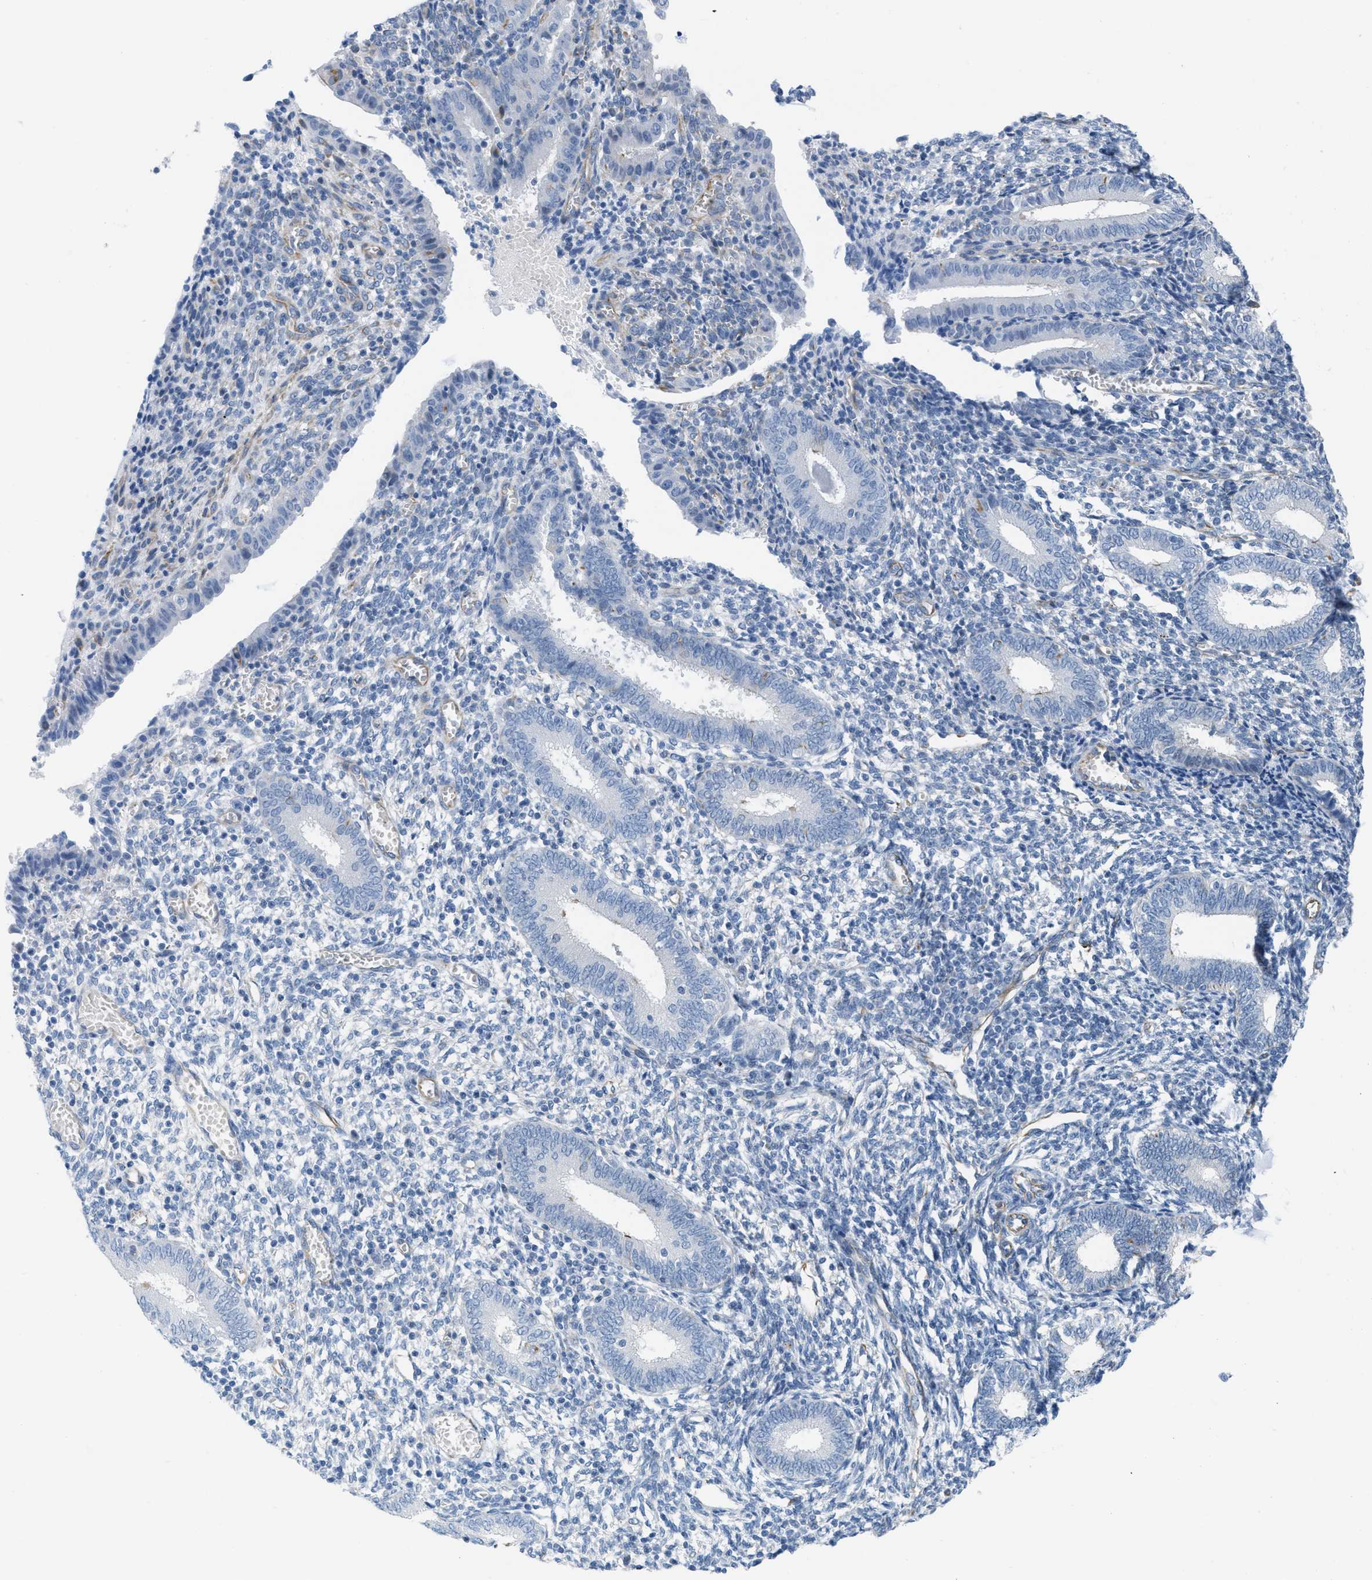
{"staining": {"intensity": "negative", "quantity": "none", "location": "none"}, "tissue": "endometrium", "cell_type": "Cells in endometrial stroma", "image_type": "normal", "snomed": [{"axis": "morphology", "description": "Normal tissue, NOS"}, {"axis": "topography", "description": "Endometrium"}], "caption": "Immunohistochemistry of benign human endometrium shows no positivity in cells in endometrial stroma.", "gene": "SLC12A1", "patient": {"sex": "female", "age": 41}}